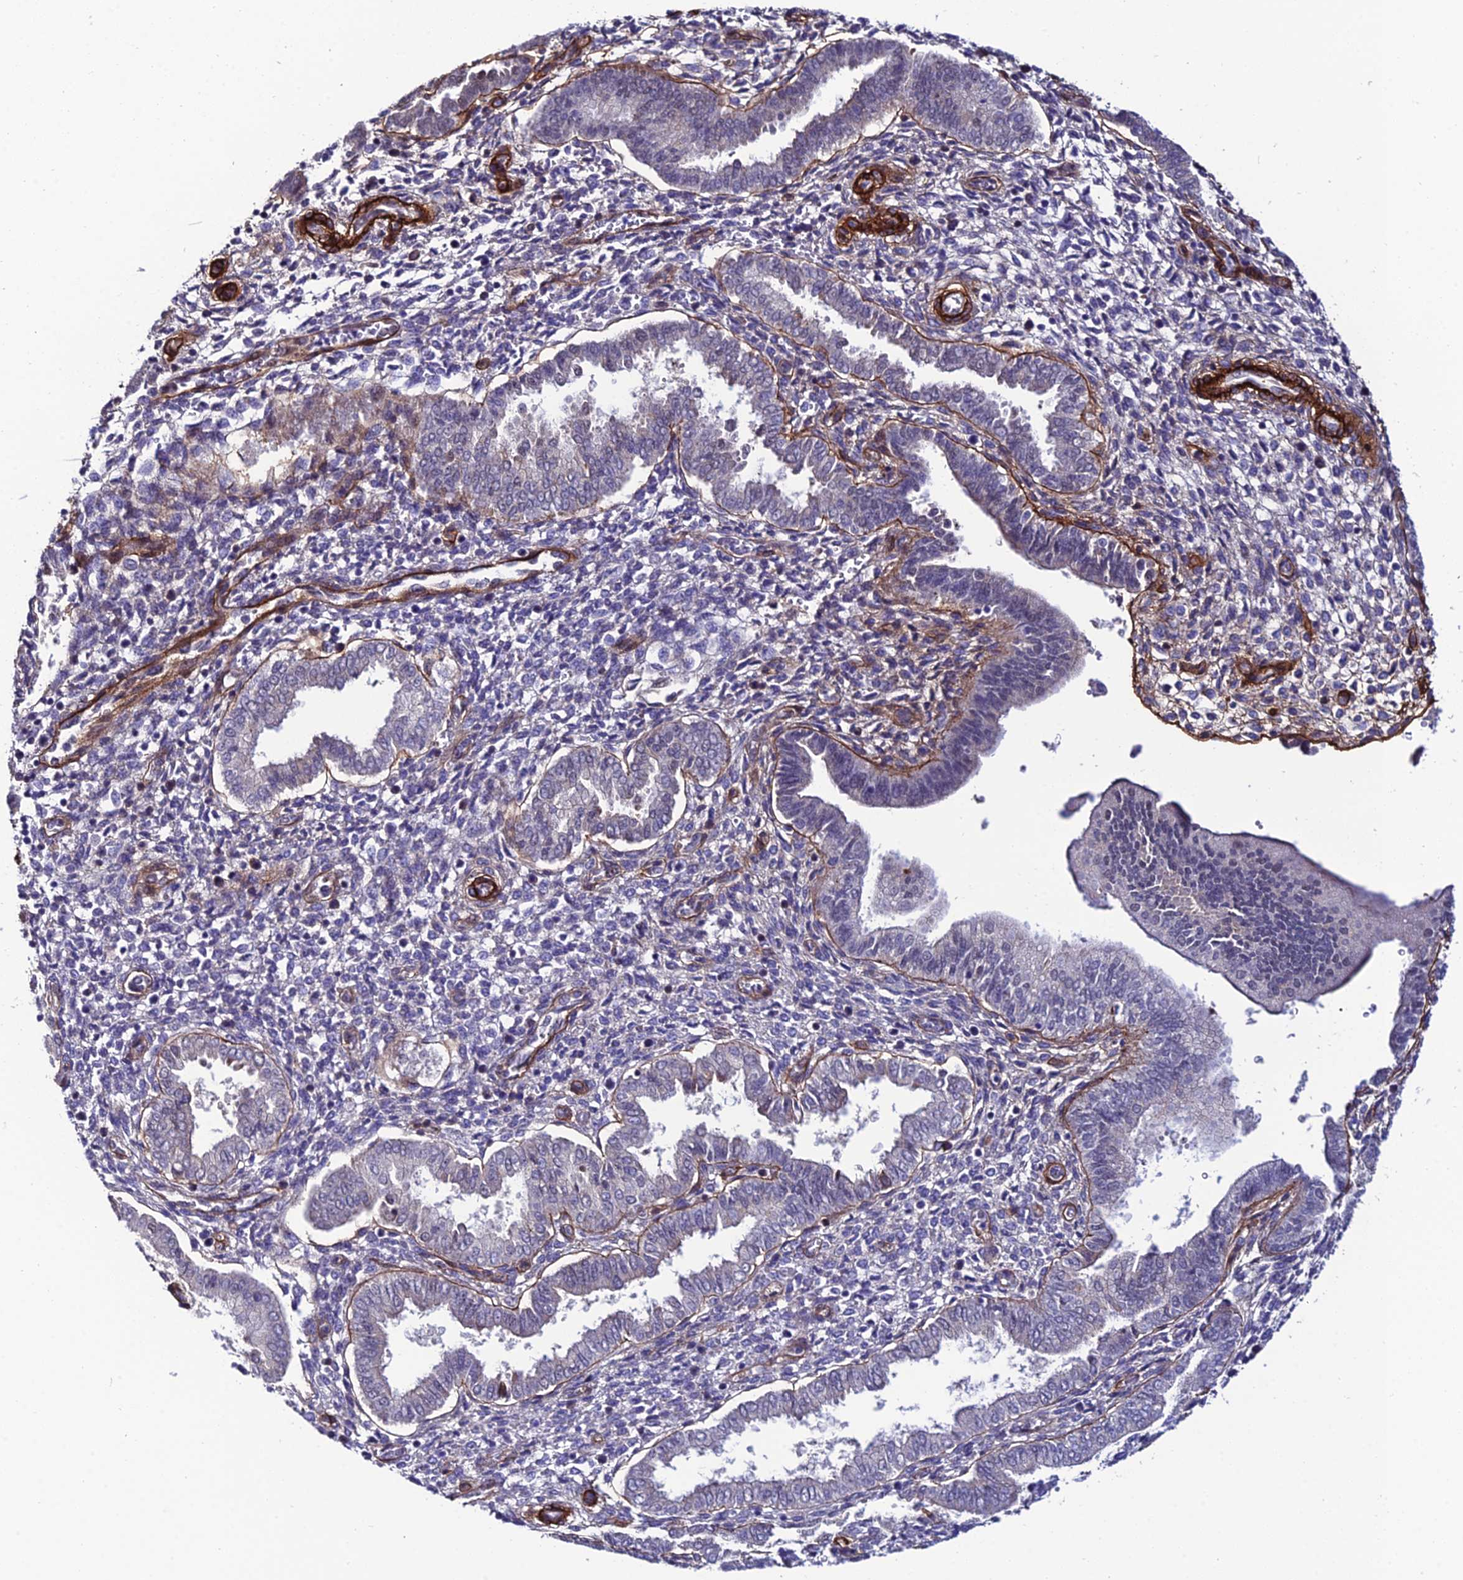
{"staining": {"intensity": "negative", "quantity": "none", "location": "none"}, "tissue": "endometrium", "cell_type": "Cells in endometrial stroma", "image_type": "normal", "snomed": [{"axis": "morphology", "description": "Normal tissue, NOS"}, {"axis": "topography", "description": "Endometrium"}], "caption": "The micrograph exhibits no significant positivity in cells in endometrial stroma of endometrium.", "gene": "SYT15B", "patient": {"sex": "female", "age": 24}}